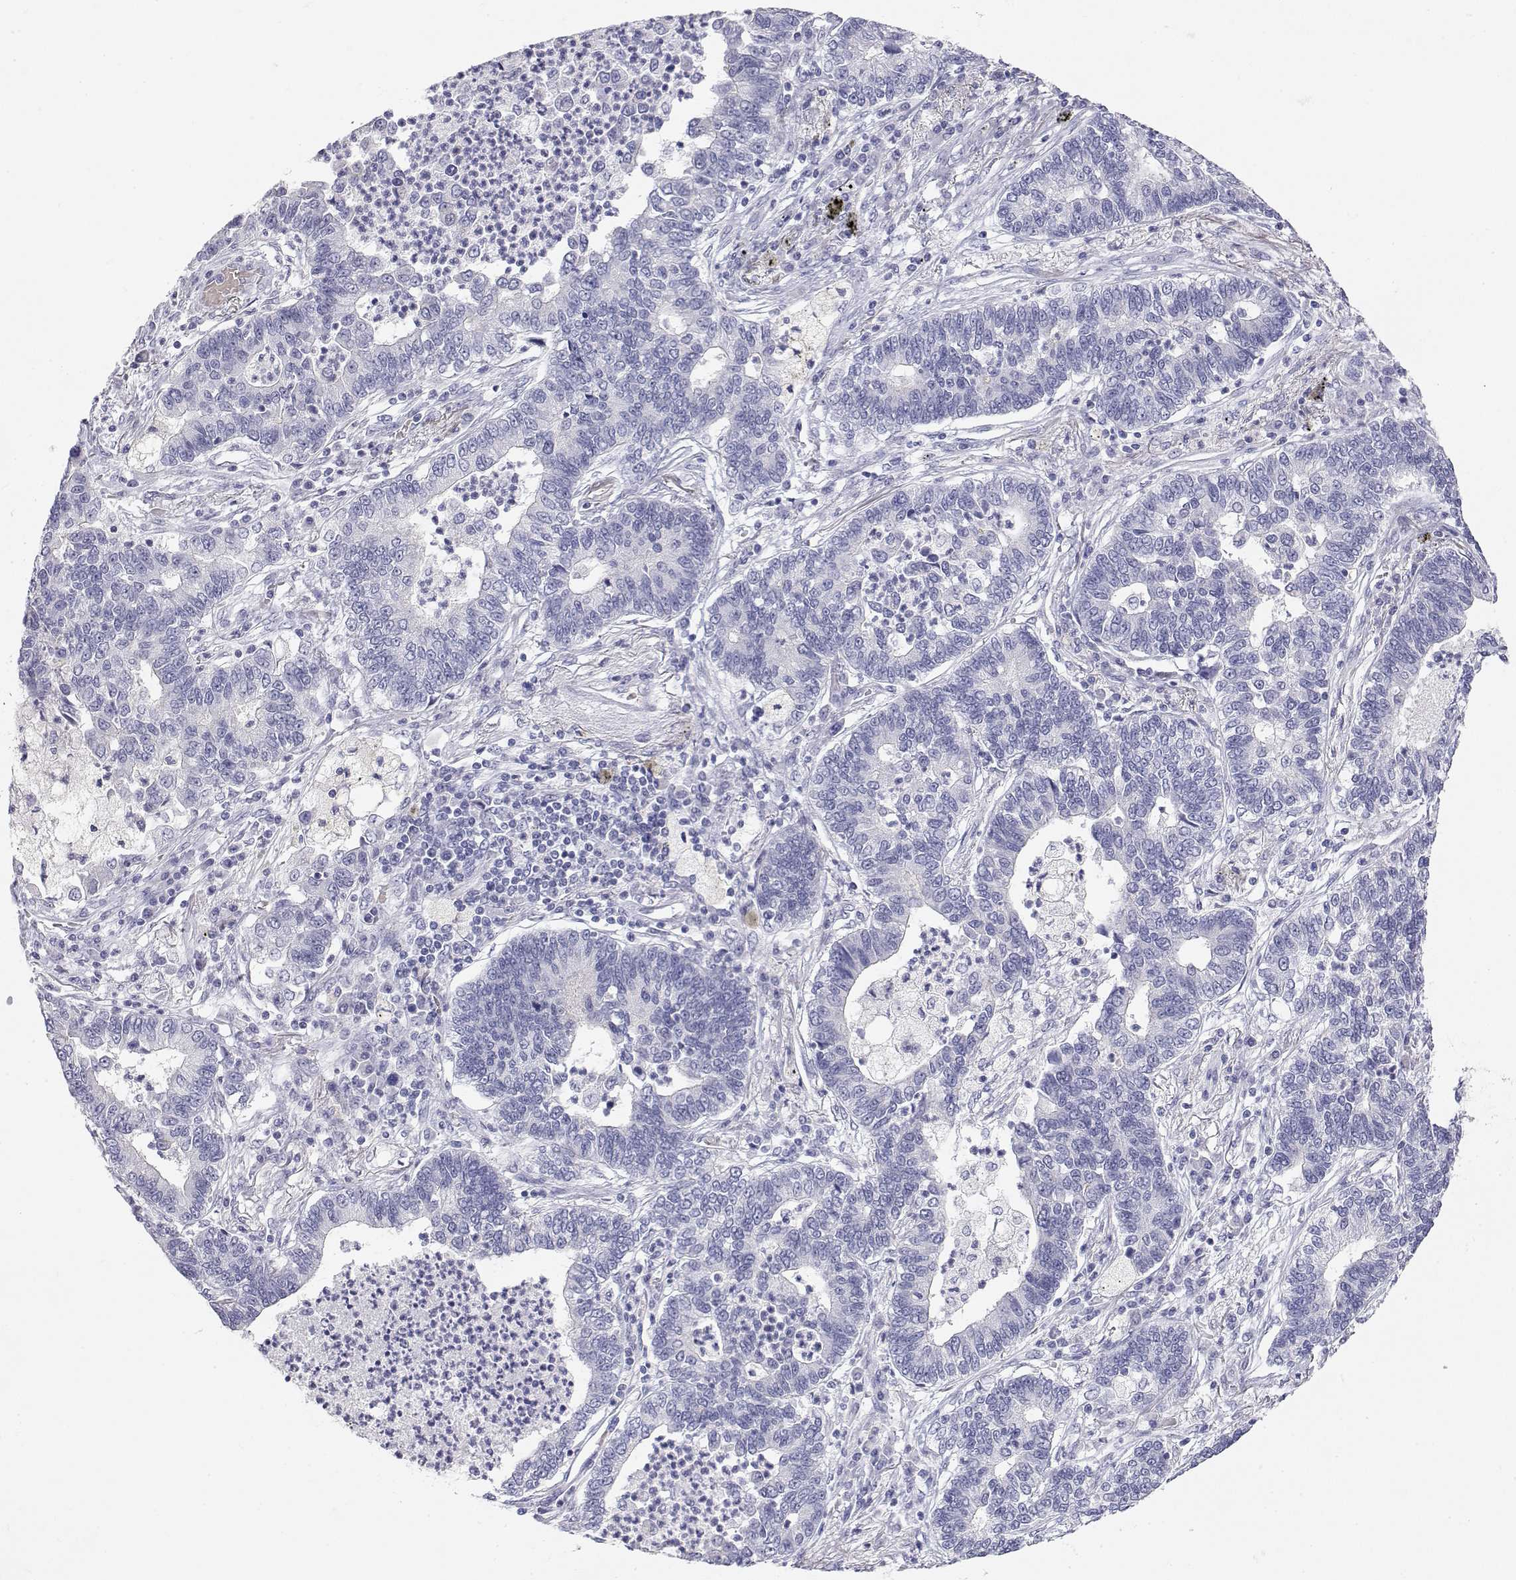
{"staining": {"intensity": "negative", "quantity": "none", "location": "none"}, "tissue": "lung cancer", "cell_type": "Tumor cells", "image_type": "cancer", "snomed": [{"axis": "morphology", "description": "Adenocarcinoma, NOS"}, {"axis": "topography", "description": "Lung"}], "caption": "The immunohistochemistry (IHC) micrograph has no significant staining in tumor cells of lung adenocarcinoma tissue.", "gene": "MISP", "patient": {"sex": "female", "age": 57}}